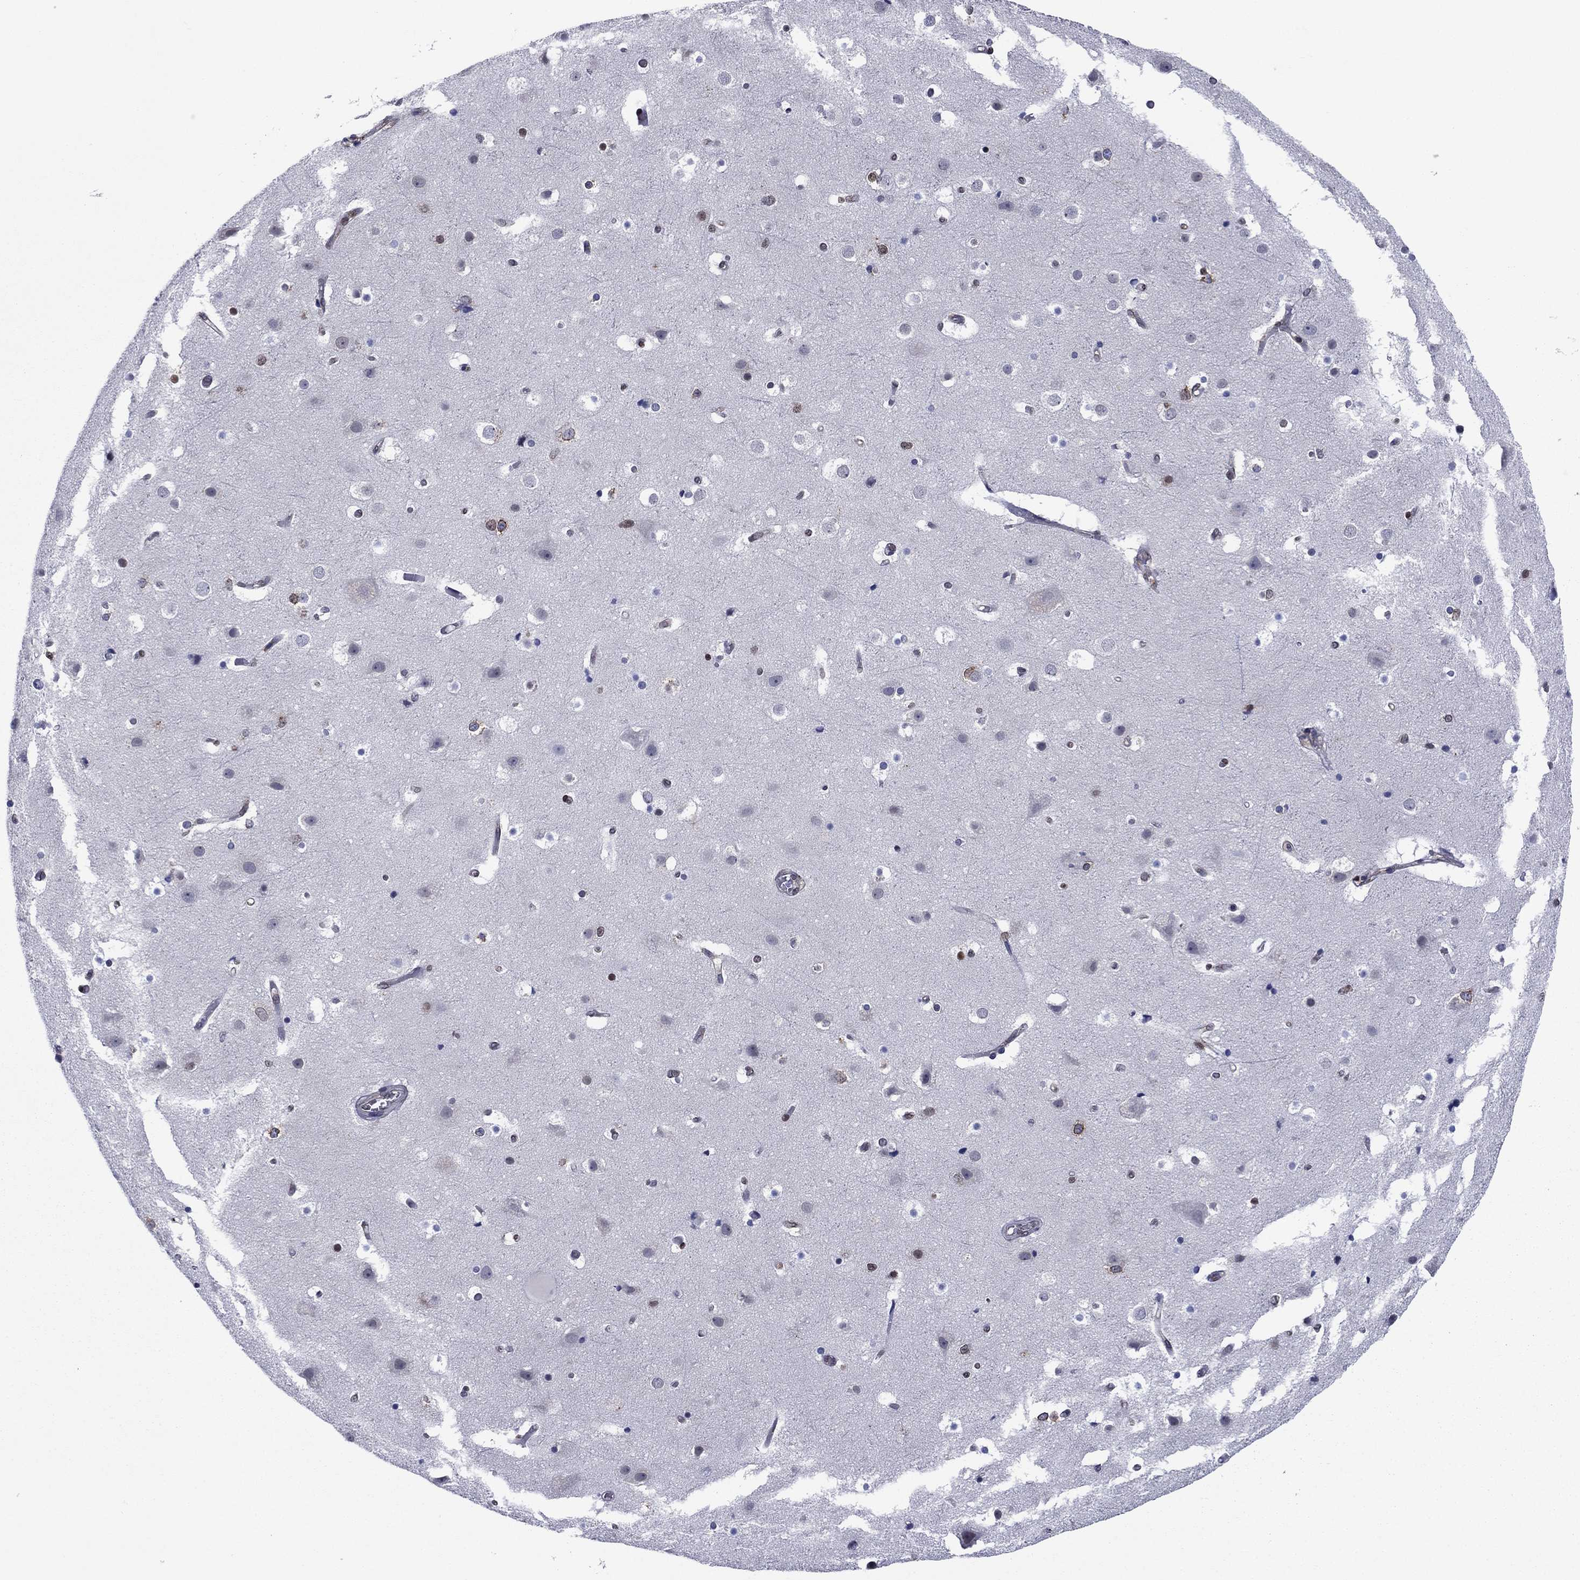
{"staining": {"intensity": "negative", "quantity": "none", "location": "none"}, "tissue": "cerebral cortex", "cell_type": "Endothelial cells", "image_type": "normal", "snomed": [{"axis": "morphology", "description": "Normal tissue, NOS"}, {"axis": "topography", "description": "Cerebral cortex"}], "caption": "Endothelial cells show no significant protein expression in benign cerebral cortex. Brightfield microscopy of IHC stained with DAB (3,3'-diaminobenzidine) (brown) and hematoxylin (blue), captured at high magnification.", "gene": "YBX1", "patient": {"sex": "female", "age": 52}}